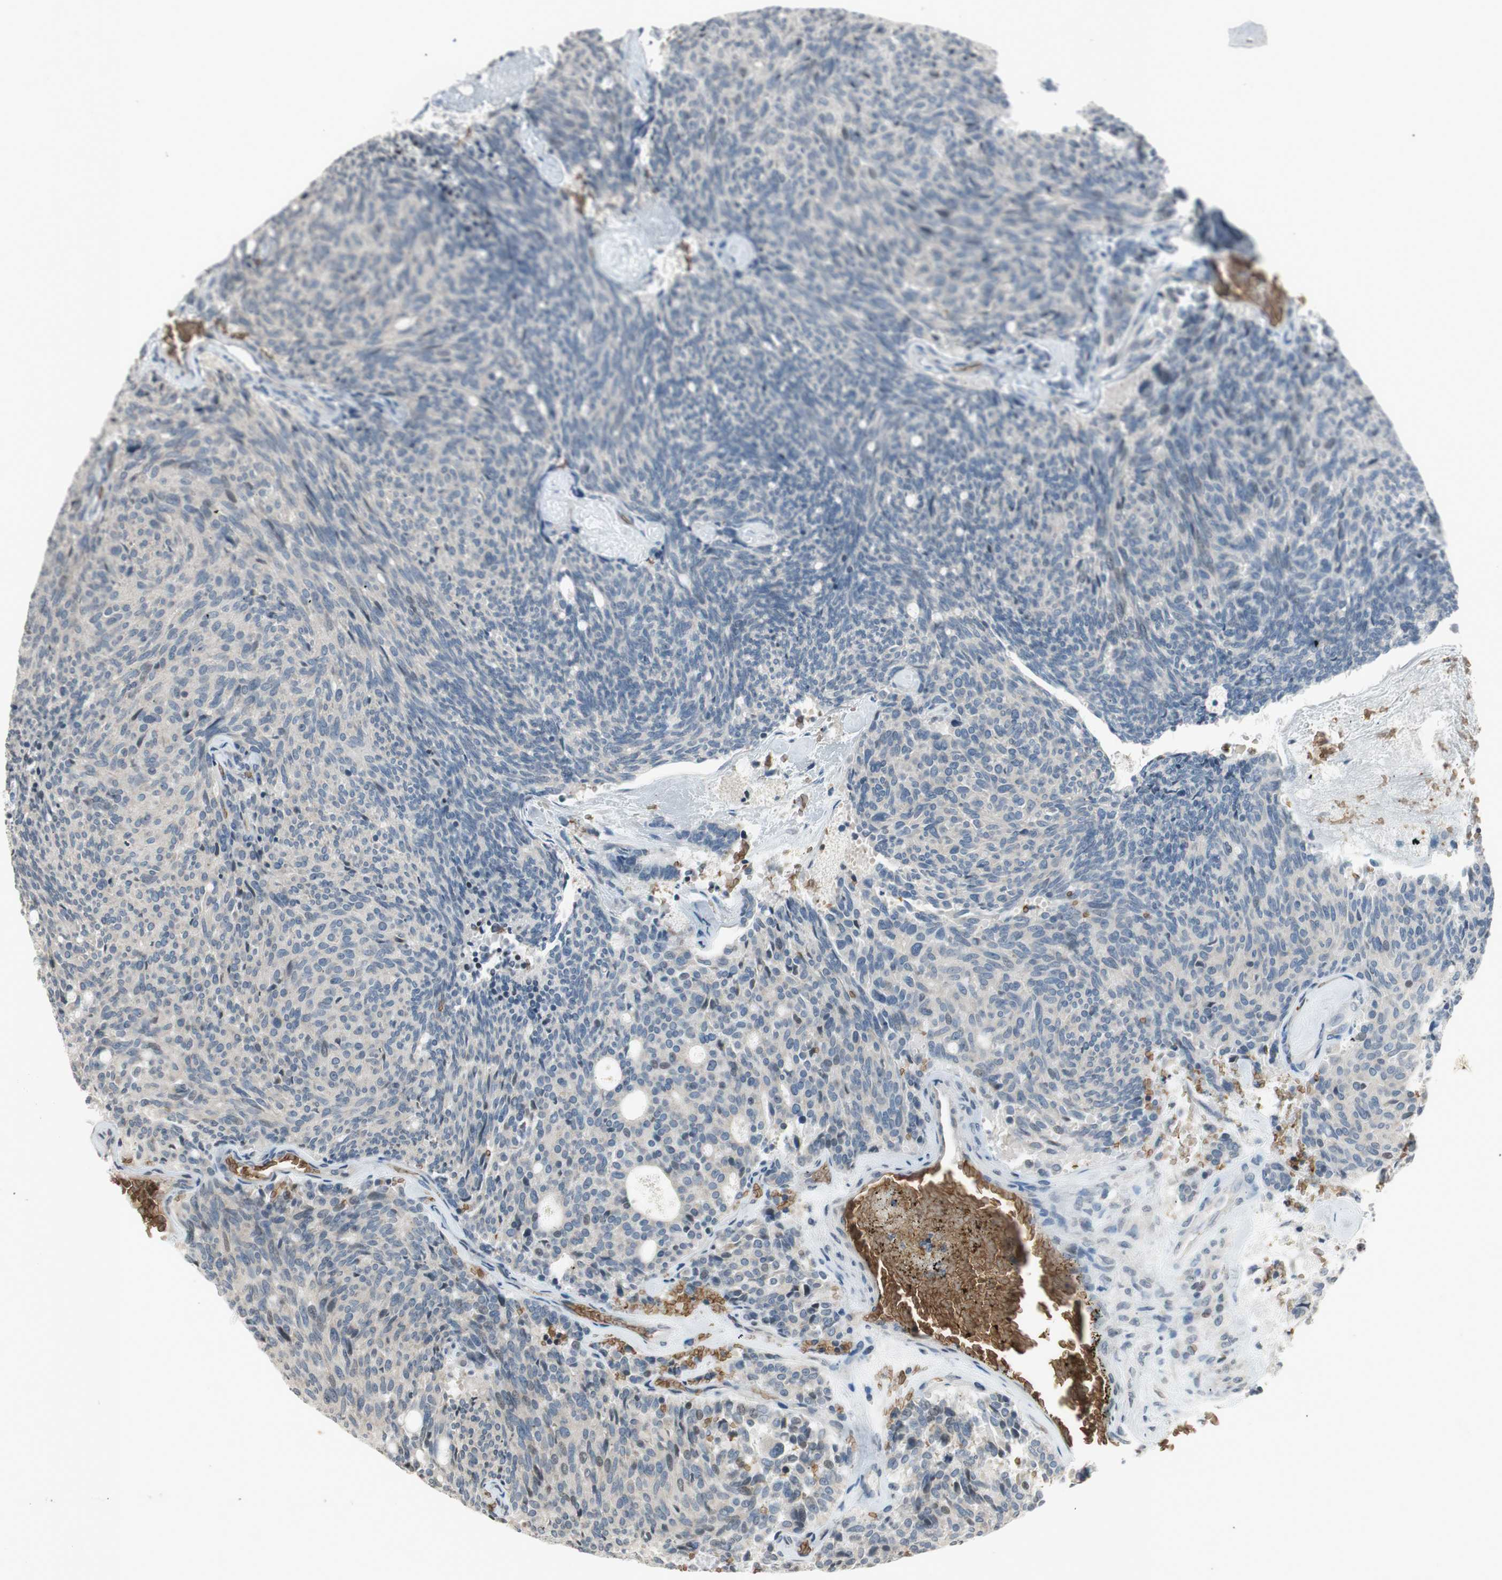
{"staining": {"intensity": "negative", "quantity": "none", "location": "none"}, "tissue": "carcinoid", "cell_type": "Tumor cells", "image_type": "cancer", "snomed": [{"axis": "morphology", "description": "Carcinoid, malignant, NOS"}, {"axis": "topography", "description": "Pancreas"}], "caption": "Histopathology image shows no protein positivity in tumor cells of malignant carcinoid tissue. The staining was performed using DAB to visualize the protein expression in brown, while the nuclei were stained in blue with hematoxylin (Magnification: 20x).", "gene": "GYPC", "patient": {"sex": "female", "age": 54}}